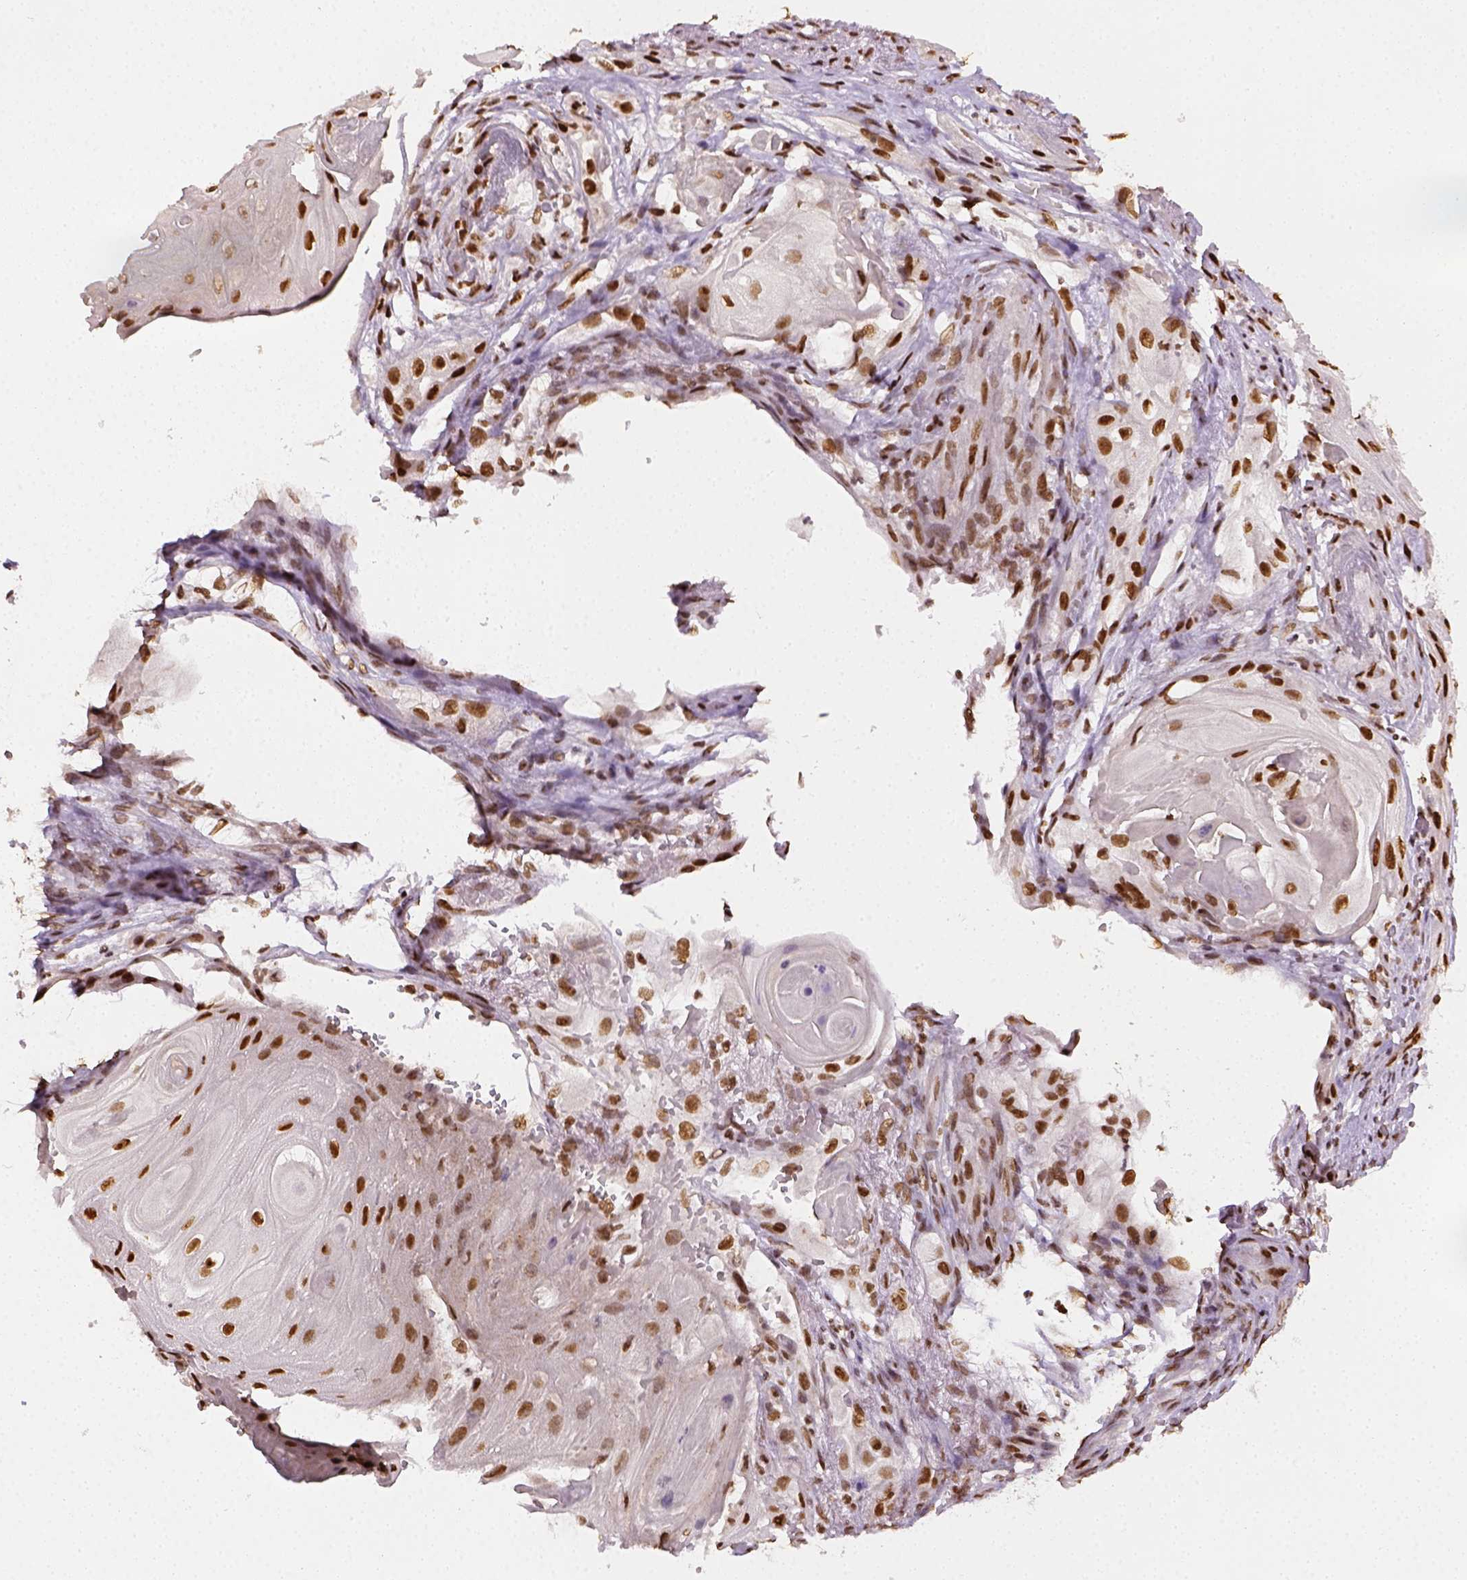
{"staining": {"intensity": "moderate", "quantity": ">75%", "location": "nuclear"}, "tissue": "skin cancer", "cell_type": "Tumor cells", "image_type": "cancer", "snomed": [{"axis": "morphology", "description": "Squamous cell carcinoma, NOS"}, {"axis": "topography", "description": "Skin"}], "caption": "Human squamous cell carcinoma (skin) stained with a brown dye demonstrates moderate nuclear positive positivity in about >75% of tumor cells.", "gene": "FANCE", "patient": {"sex": "male", "age": 62}}